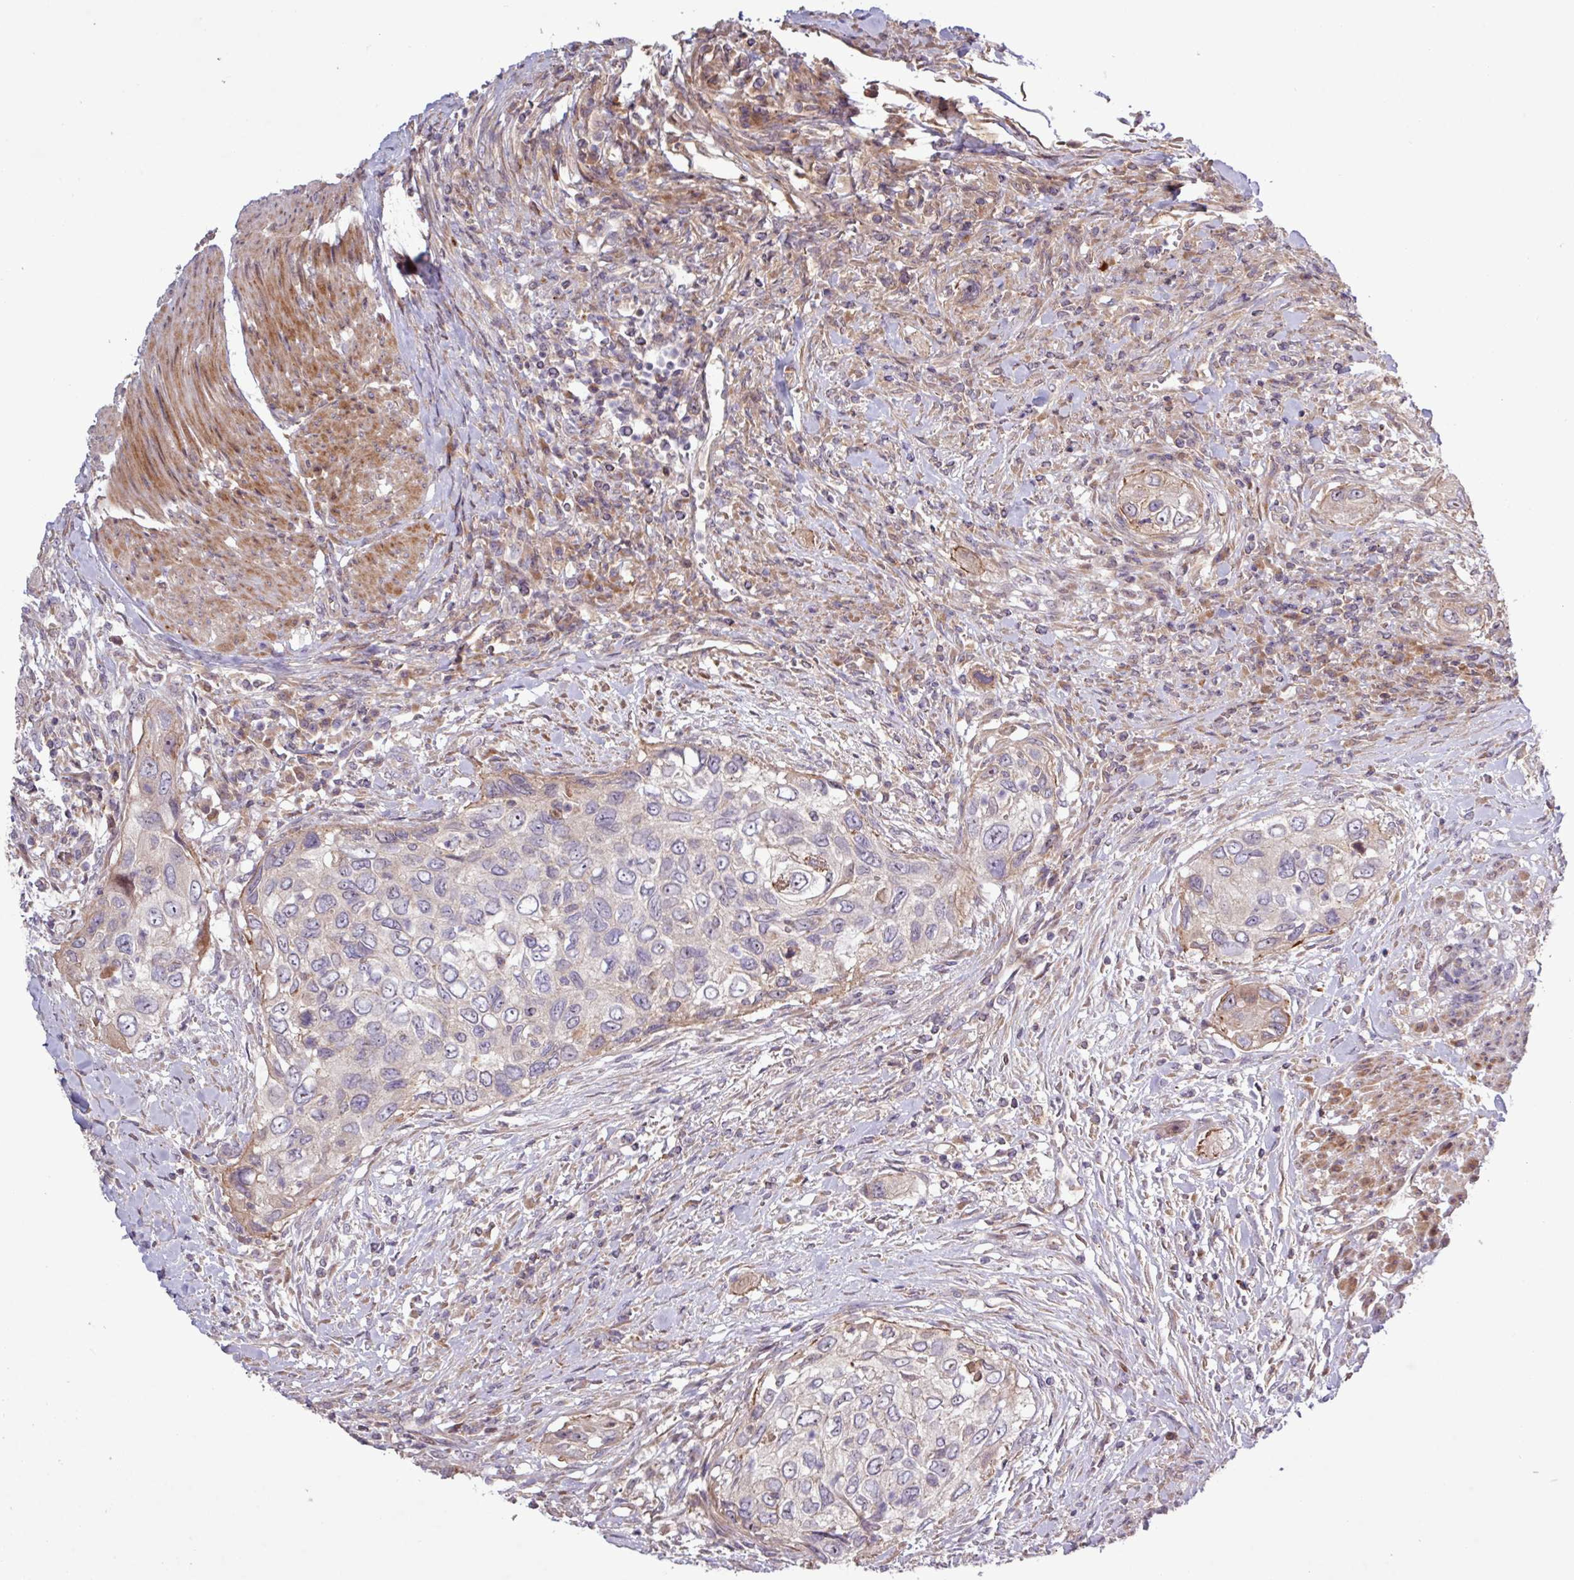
{"staining": {"intensity": "weak", "quantity": "<25%", "location": "cytoplasmic/membranous"}, "tissue": "urothelial cancer", "cell_type": "Tumor cells", "image_type": "cancer", "snomed": [{"axis": "morphology", "description": "Urothelial carcinoma, High grade"}, {"axis": "topography", "description": "Urinary bladder"}], "caption": "Immunohistochemistry of human urothelial carcinoma (high-grade) displays no positivity in tumor cells.", "gene": "TNFSF12", "patient": {"sex": "female", "age": 60}}